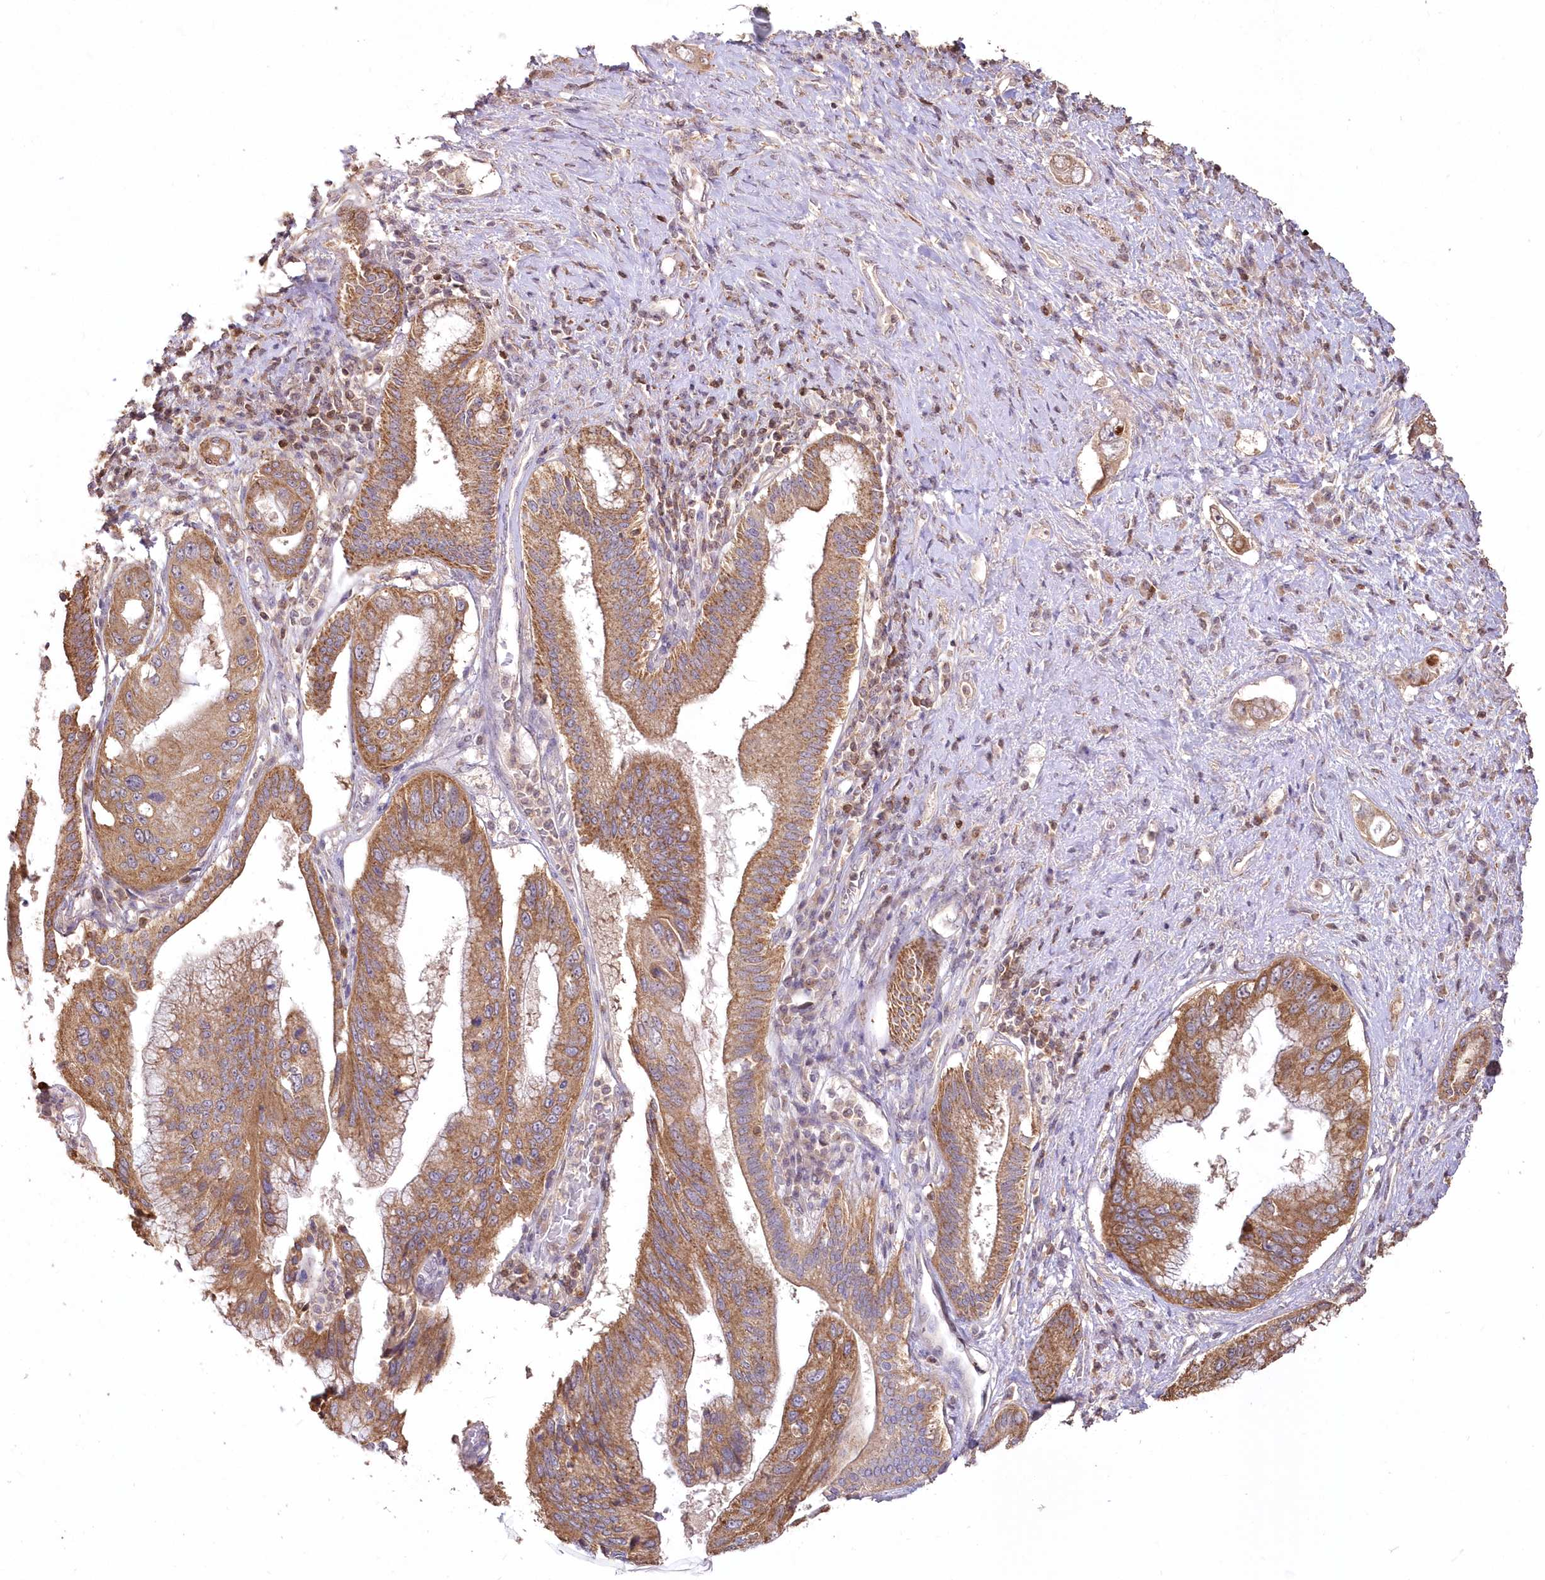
{"staining": {"intensity": "moderate", "quantity": ">75%", "location": "cytoplasmic/membranous"}, "tissue": "pancreatic cancer", "cell_type": "Tumor cells", "image_type": "cancer", "snomed": [{"axis": "morphology", "description": "Inflammation, NOS"}, {"axis": "morphology", "description": "Adenocarcinoma, NOS"}, {"axis": "topography", "description": "Pancreas"}], "caption": "Moderate cytoplasmic/membranous positivity for a protein is identified in approximately >75% of tumor cells of adenocarcinoma (pancreatic) using IHC.", "gene": "STK17B", "patient": {"sex": "female", "age": 56}}